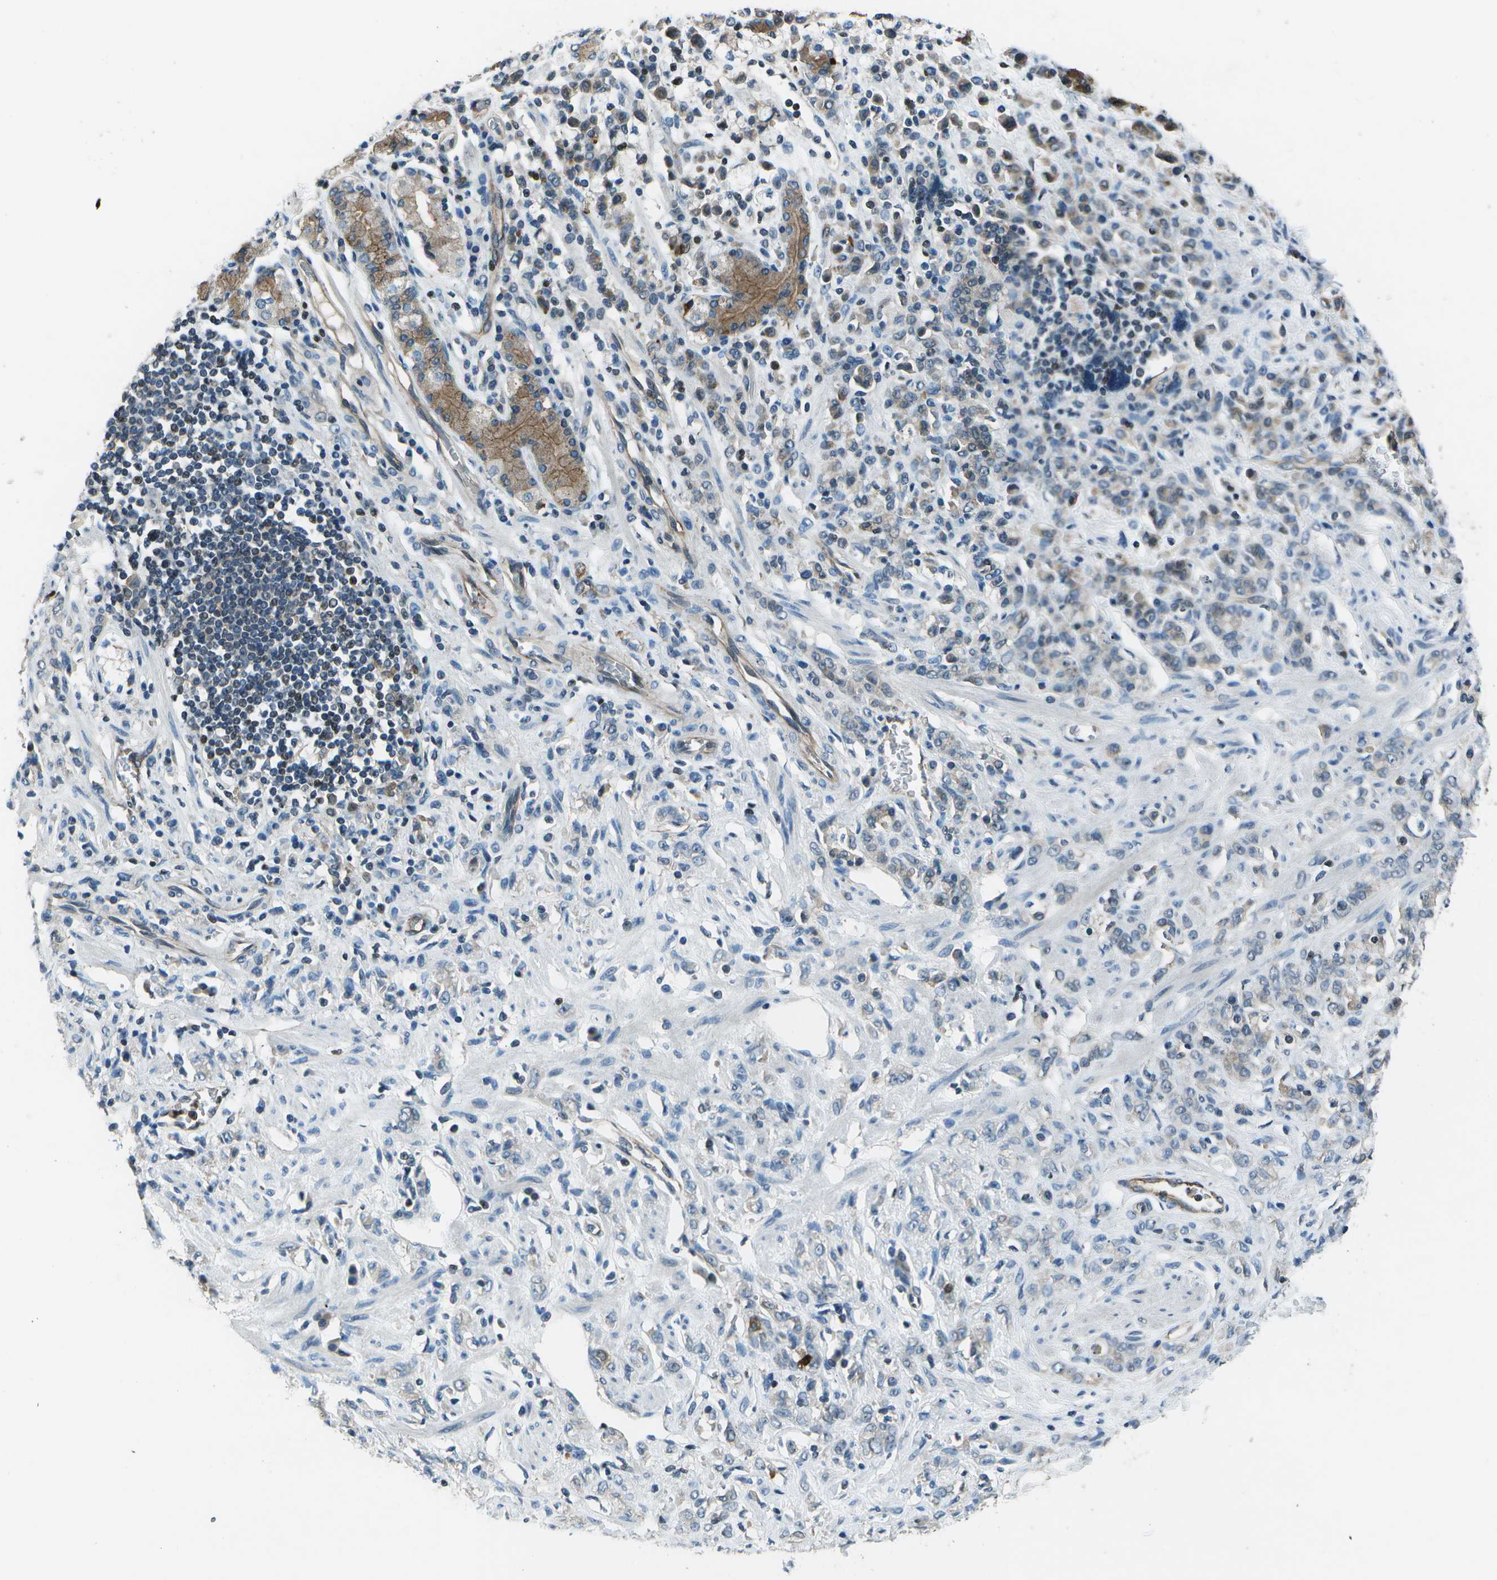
{"staining": {"intensity": "moderate", "quantity": "<25%", "location": "cytoplasmic/membranous"}, "tissue": "stomach cancer", "cell_type": "Tumor cells", "image_type": "cancer", "snomed": [{"axis": "morphology", "description": "Normal tissue, NOS"}, {"axis": "morphology", "description": "Adenocarcinoma, NOS"}, {"axis": "topography", "description": "Stomach"}], "caption": "IHC micrograph of human stomach cancer stained for a protein (brown), which exhibits low levels of moderate cytoplasmic/membranous staining in about <25% of tumor cells.", "gene": "PDLIM1", "patient": {"sex": "male", "age": 82}}